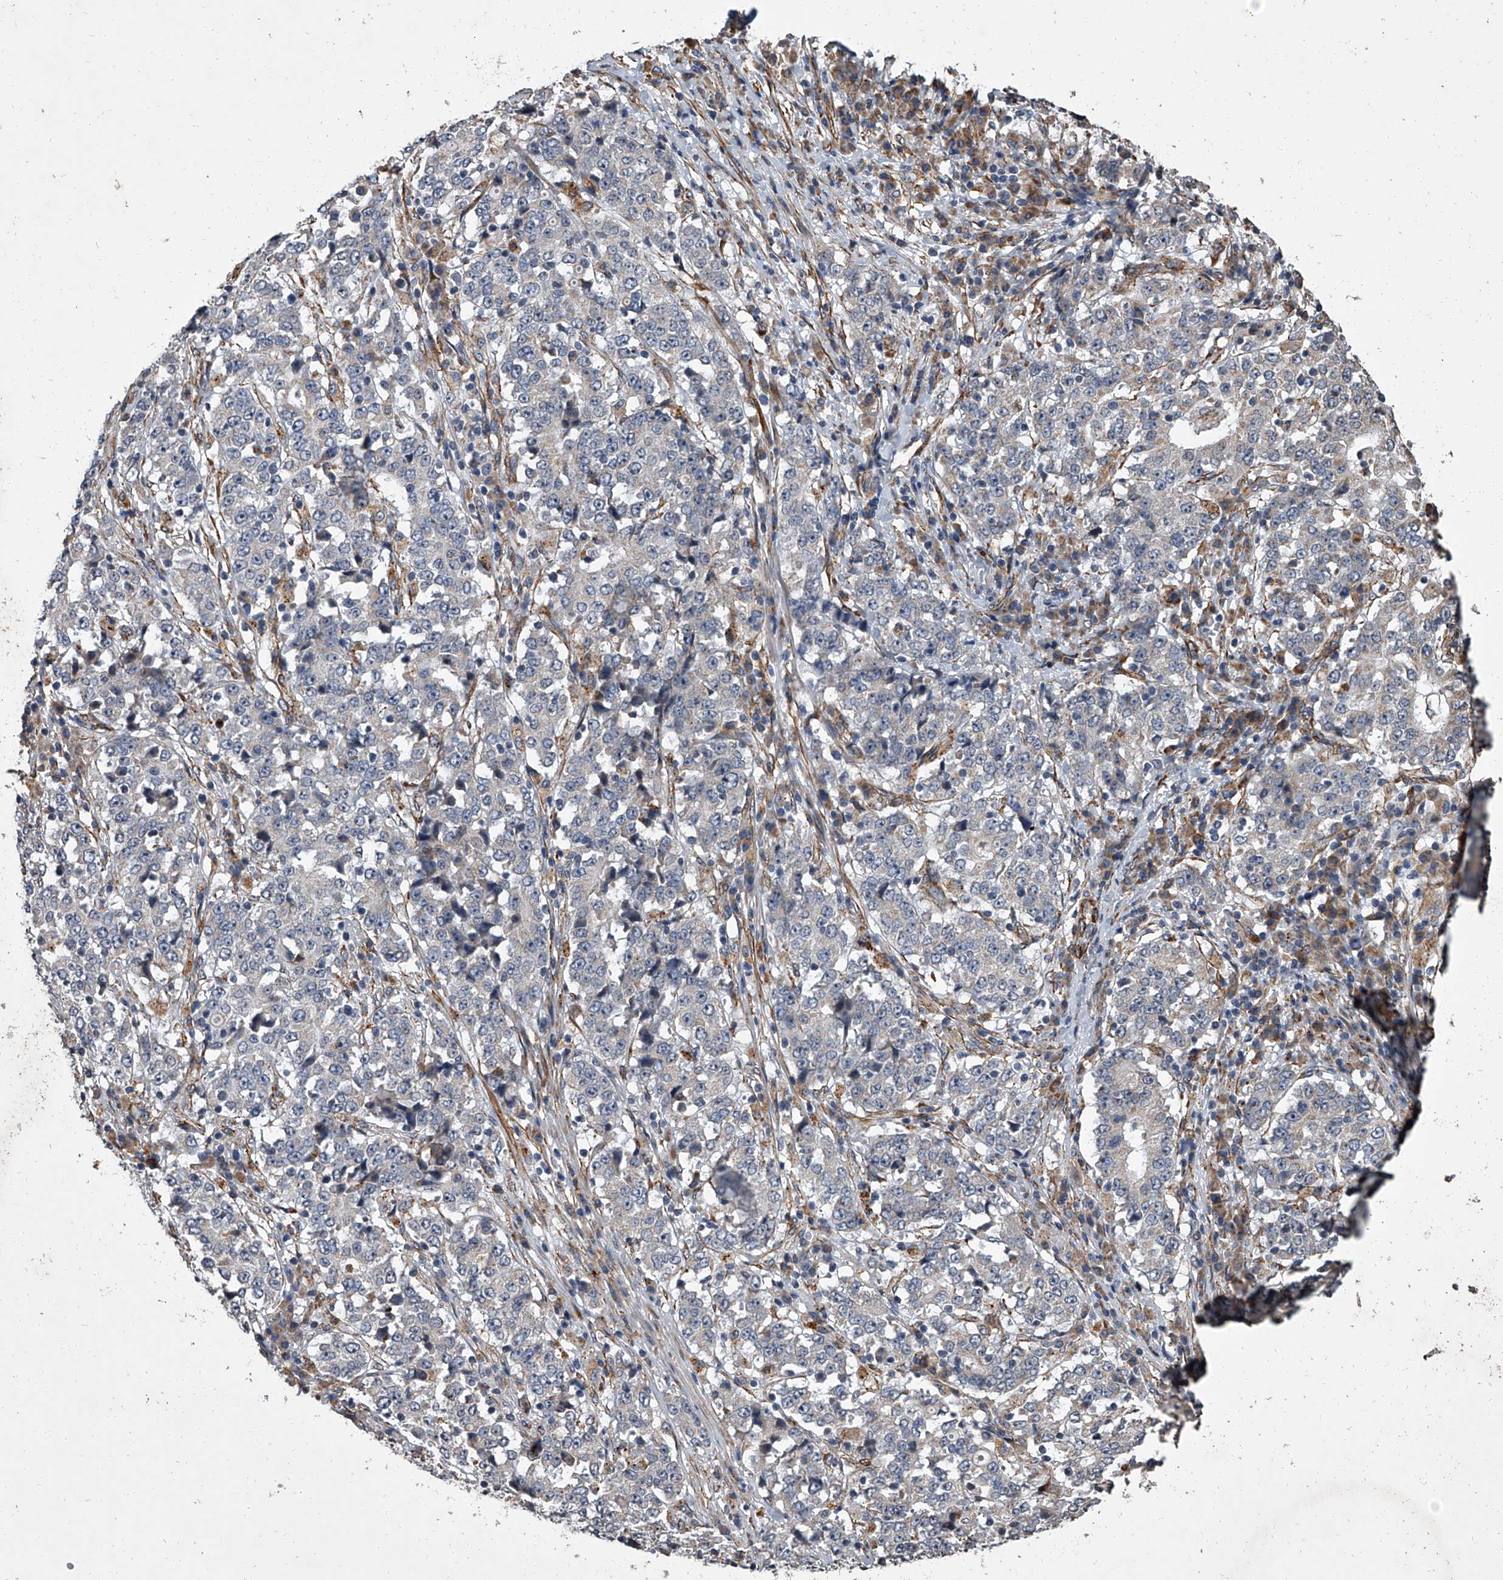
{"staining": {"intensity": "negative", "quantity": "none", "location": "none"}, "tissue": "stomach cancer", "cell_type": "Tumor cells", "image_type": "cancer", "snomed": [{"axis": "morphology", "description": "Adenocarcinoma, NOS"}, {"axis": "topography", "description": "Stomach"}], "caption": "Immunohistochemistry image of human stomach adenocarcinoma stained for a protein (brown), which exhibits no expression in tumor cells.", "gene": "SIRT4", "patient": {"sex": "male", "age": 59}}